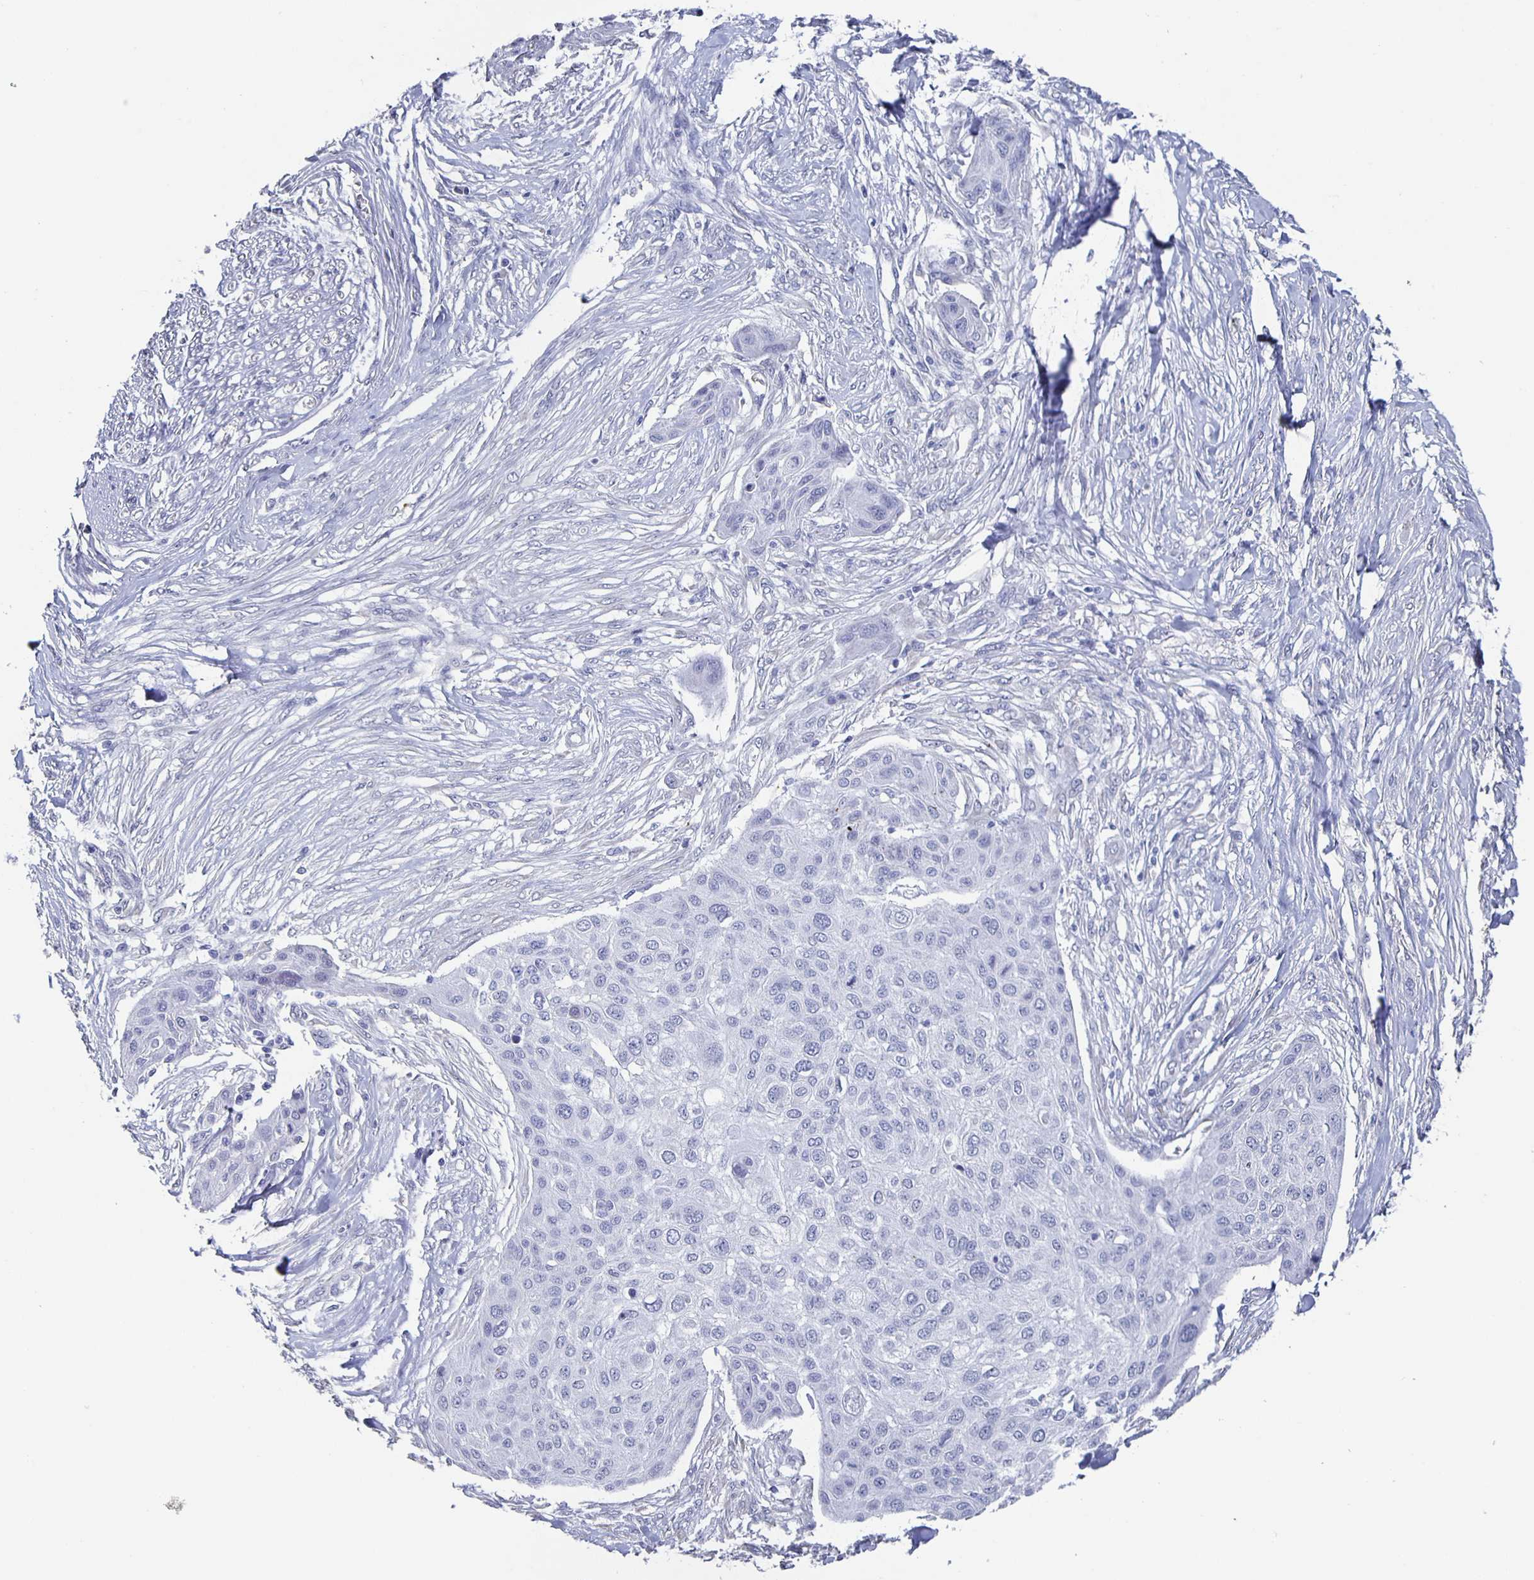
{"staining": {"intensity": "negative", "quantity": "none", "location": "none"}, "tissue": "skin cancer", "cell_type": "Tumor cells", "image_type": "cancer", "snomed": [{"axis": "morphology", "description": "Squamous cell carcinoma, NOS"}, {"axis": "topography", "description": "Skin"}], "caption": "Skin cancer (squamous cell carcinoma) was stained to show a protein in brown. There is no significant positivity in tumor cells.", "gene": "CCDC17", "patient": {"sex": "female", "age": 87}}